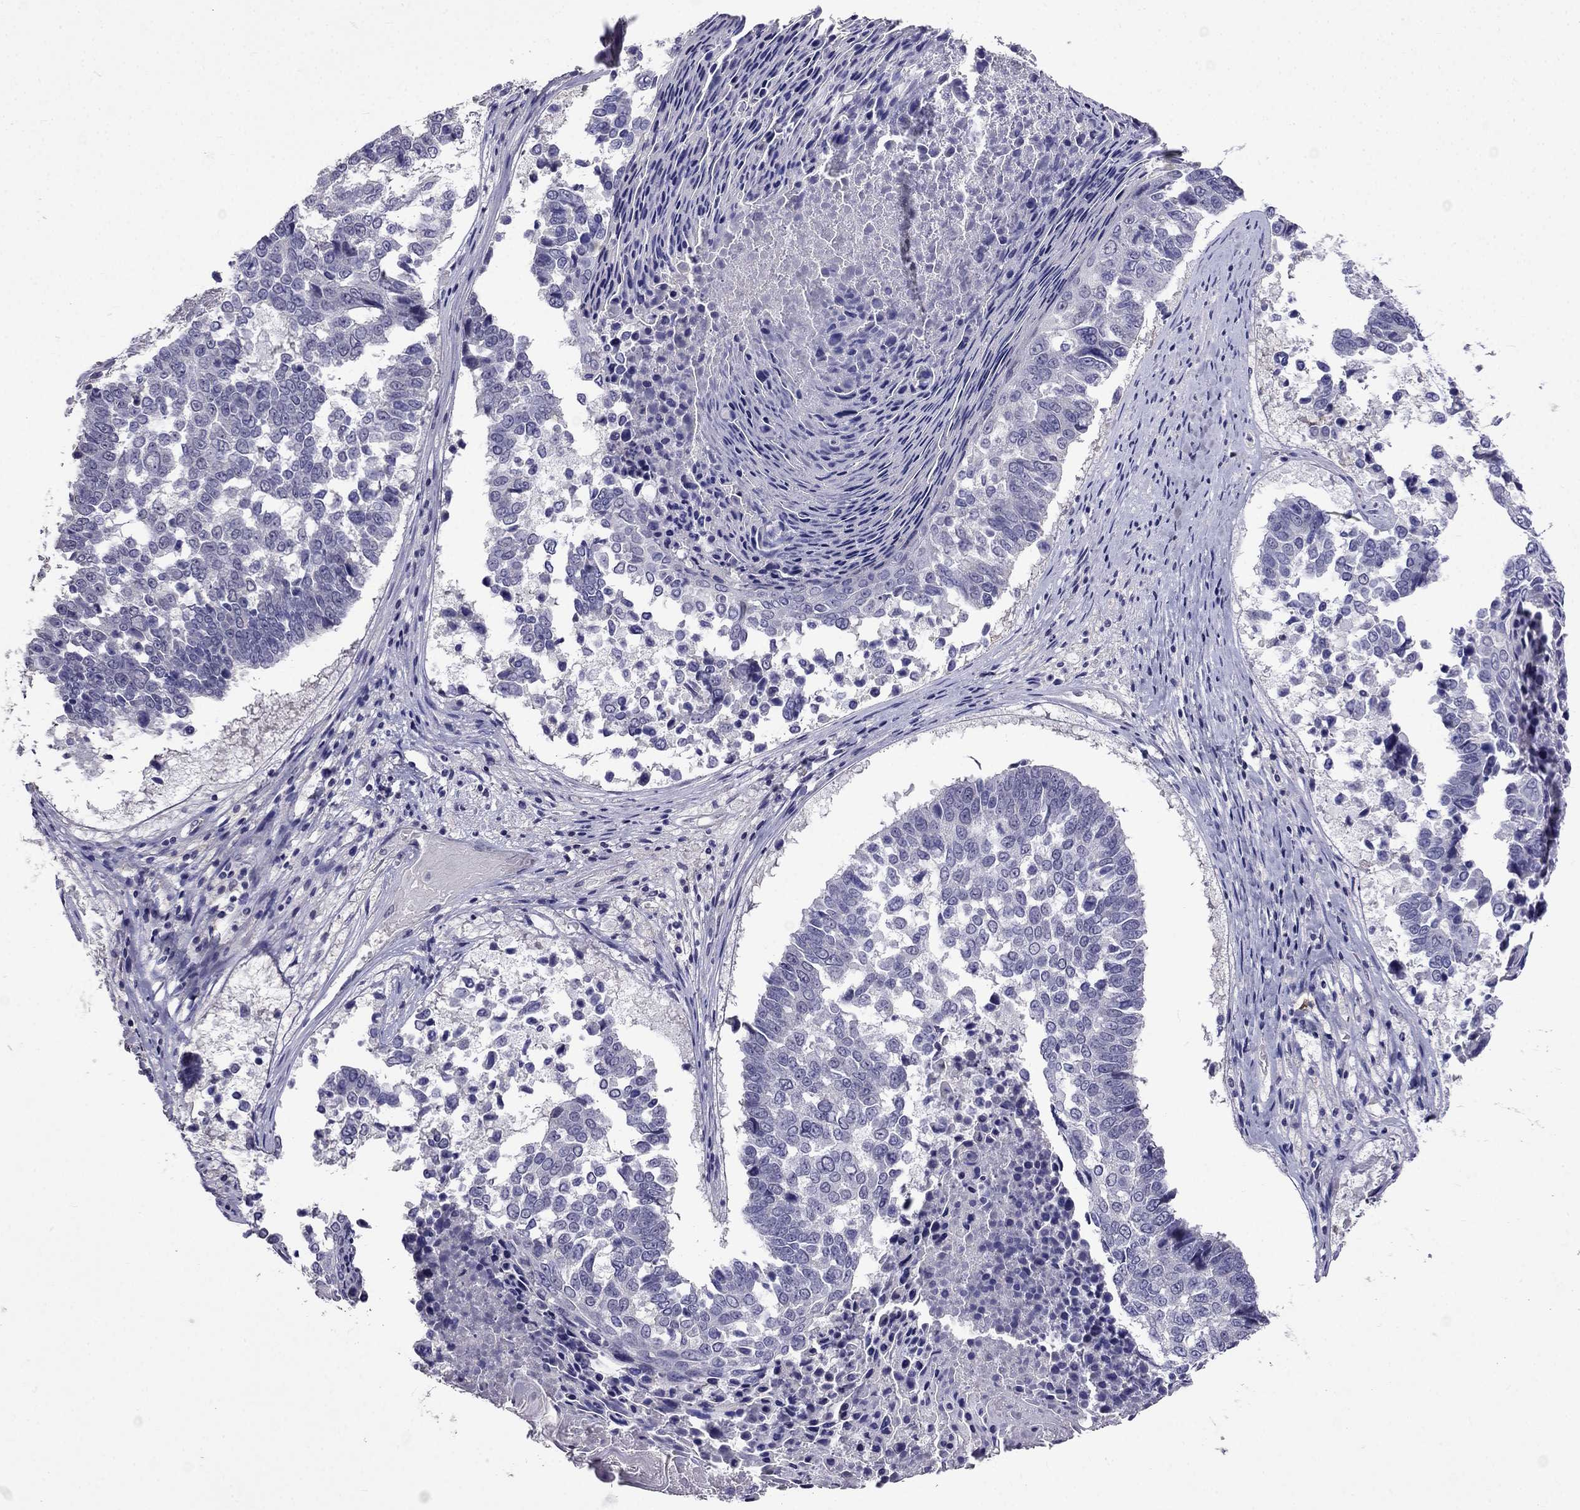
{"staining": {"intensity": "negative", "quantity": "none", "location": "none"}, "tissue": "lung cancer", "cell_type": "Tumor cells", "image_type": "cancer", "snomed": [{"axis": "morphology", "description": "Squamous cell carcinoma, NOS"}, {"axis": "topography", "description": "Lung"}], "caption": "Immunohistochemistry (IHC) of human lung cancer (squamous cell carcinoma) demonstrates no positivity in tumor cells. Nuclei are stained in blue.", "gene": "AQP9", "patient": {"sex": "male", "age": 73}}